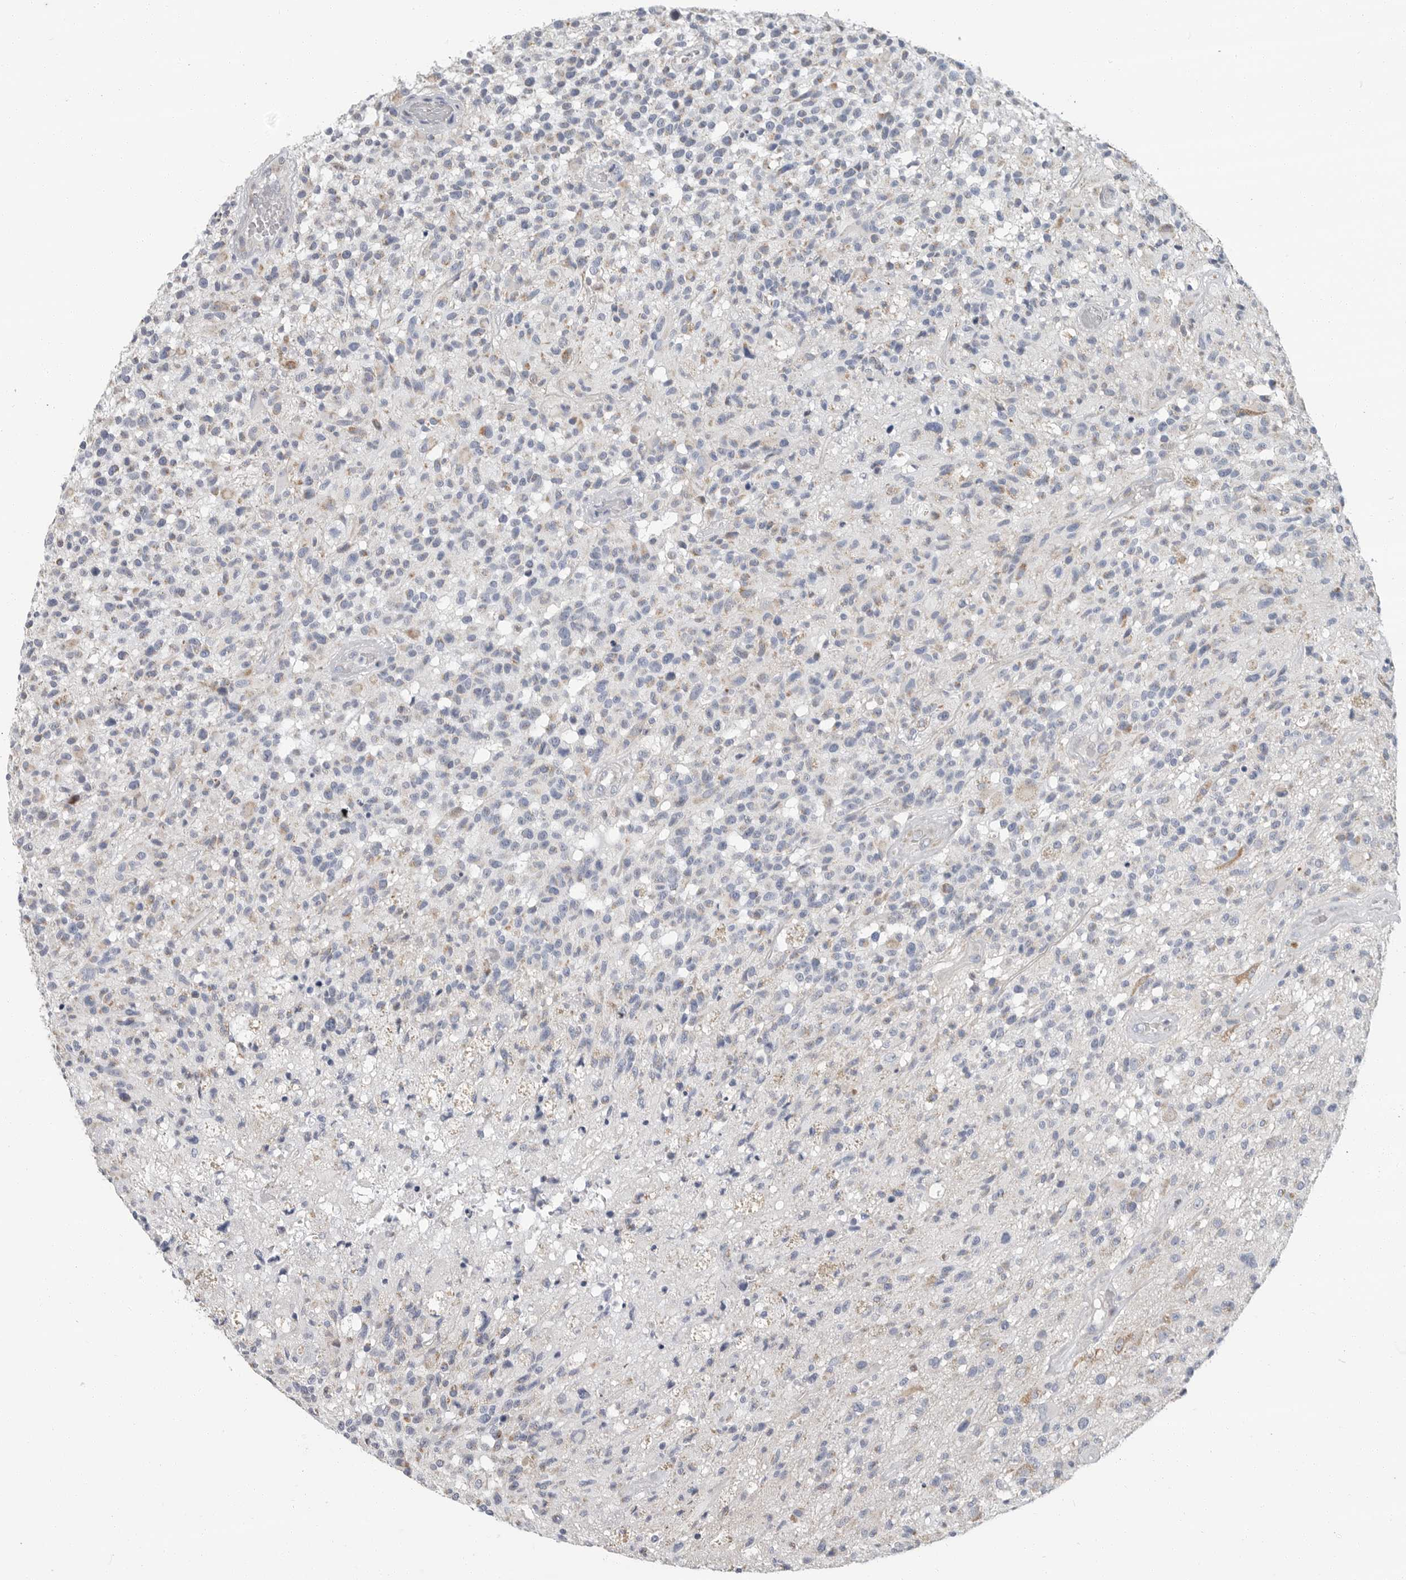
{"staining": {"intensity": "negative", "quantity": "none", "location": "none"}, "tissue": "glioma", "cell_type": "Tumor cells", "image_type": "cancer", "snomed": [{"axis": "morphology", "description": "Glioma, malignant, High grade"}, {"axis": "morphology", "description": "Glioblastoma, NOS"}, {"axis": "topography", "description": "Brain"}], "caption": "The IHC image has no significant expression in tumor cells of glioma tissue.", "gene": "PLN", "patient": {"sex": "male", "age": 60}}